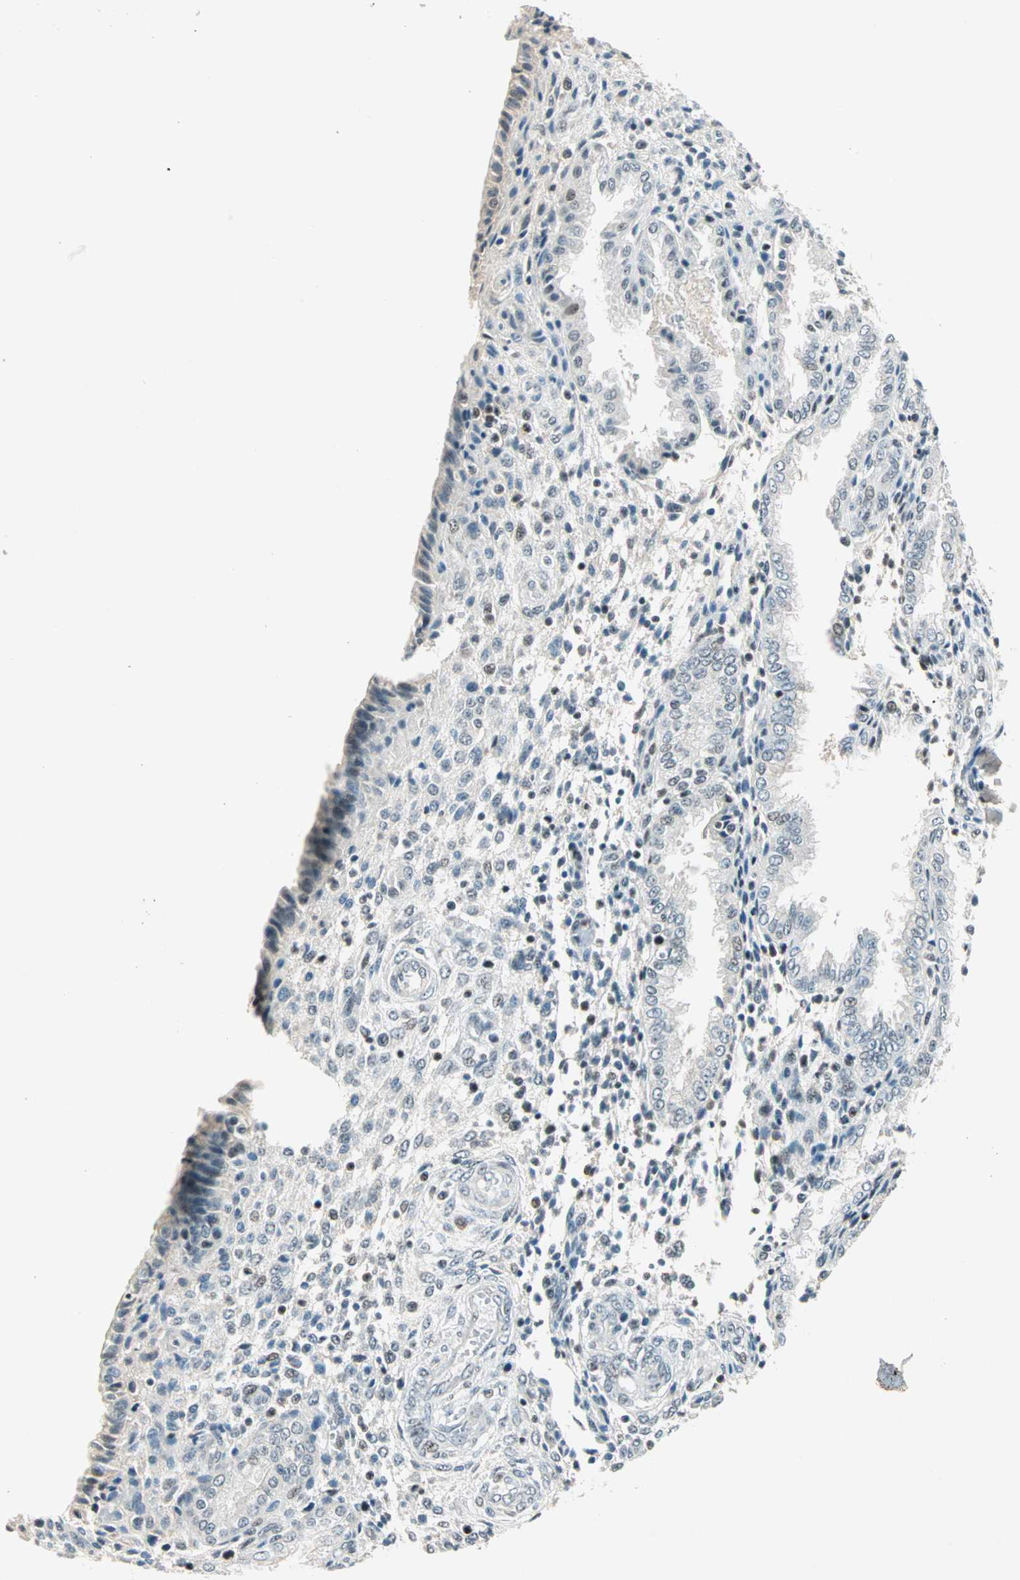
{"staining": {"intensity": "strong", "quantity": "25%-75%", "location": "nuclear"}, "tissue": "endometrium", "cell_type": "Cells in endometrial stroma", "image_type": "normal", "snomed": [{"axis": "morphology", "description": "Normal tissue, NOS"}, {"axis": "topography", "description": "Endometrium"}], "caption": "Protein expression analysis of unremarkable endometrium displays strong nuclear positivity in approximately 25%-75% of cells in endometrial stroma.", "gene": "SIN3A", "patient": {"sex": "female", "age": 33}}